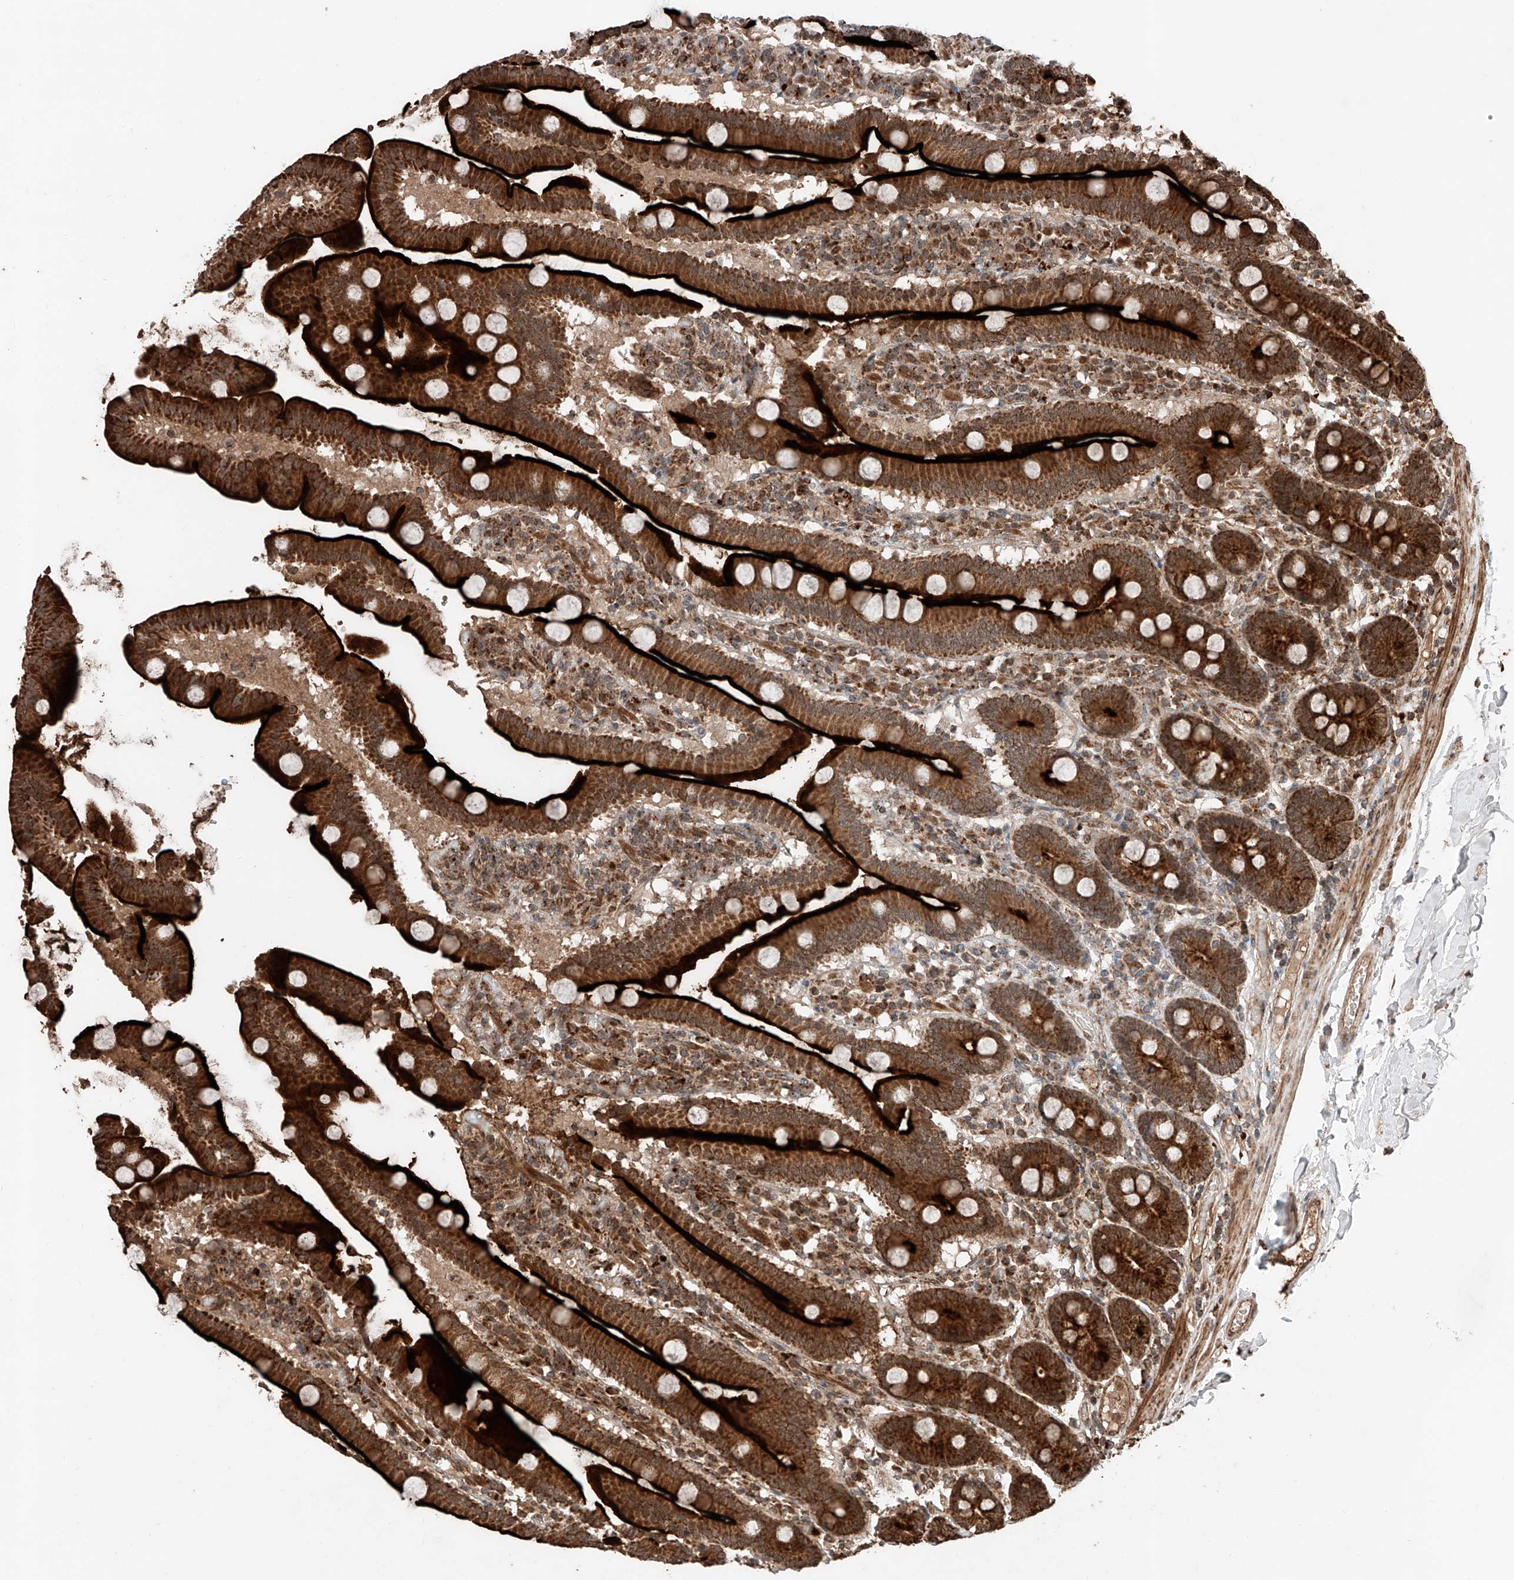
{"staining": {"intensity": "strong", "quantity": ">75%", "location": "cytoplasmic/membranous"}, "tissue": "duodenum", "cell_type": "Glandular cells", "image_type": "normal", "snomed": [{"axis": "morphology", "description": "Normal tissue, NOS"}, {"axis": "topography", "description": "Duodenum"}], "caption": "Duodenum stained with DAB immunohistochemistry reveals high levels of strong cytoplasmic/membranous staining in about >75% of glandular cells. (Brightfield microscopy of DAB IHC at high magnification).", "gene": "ZSCAN29", "patient": {"sex": "male", "age": 55}}